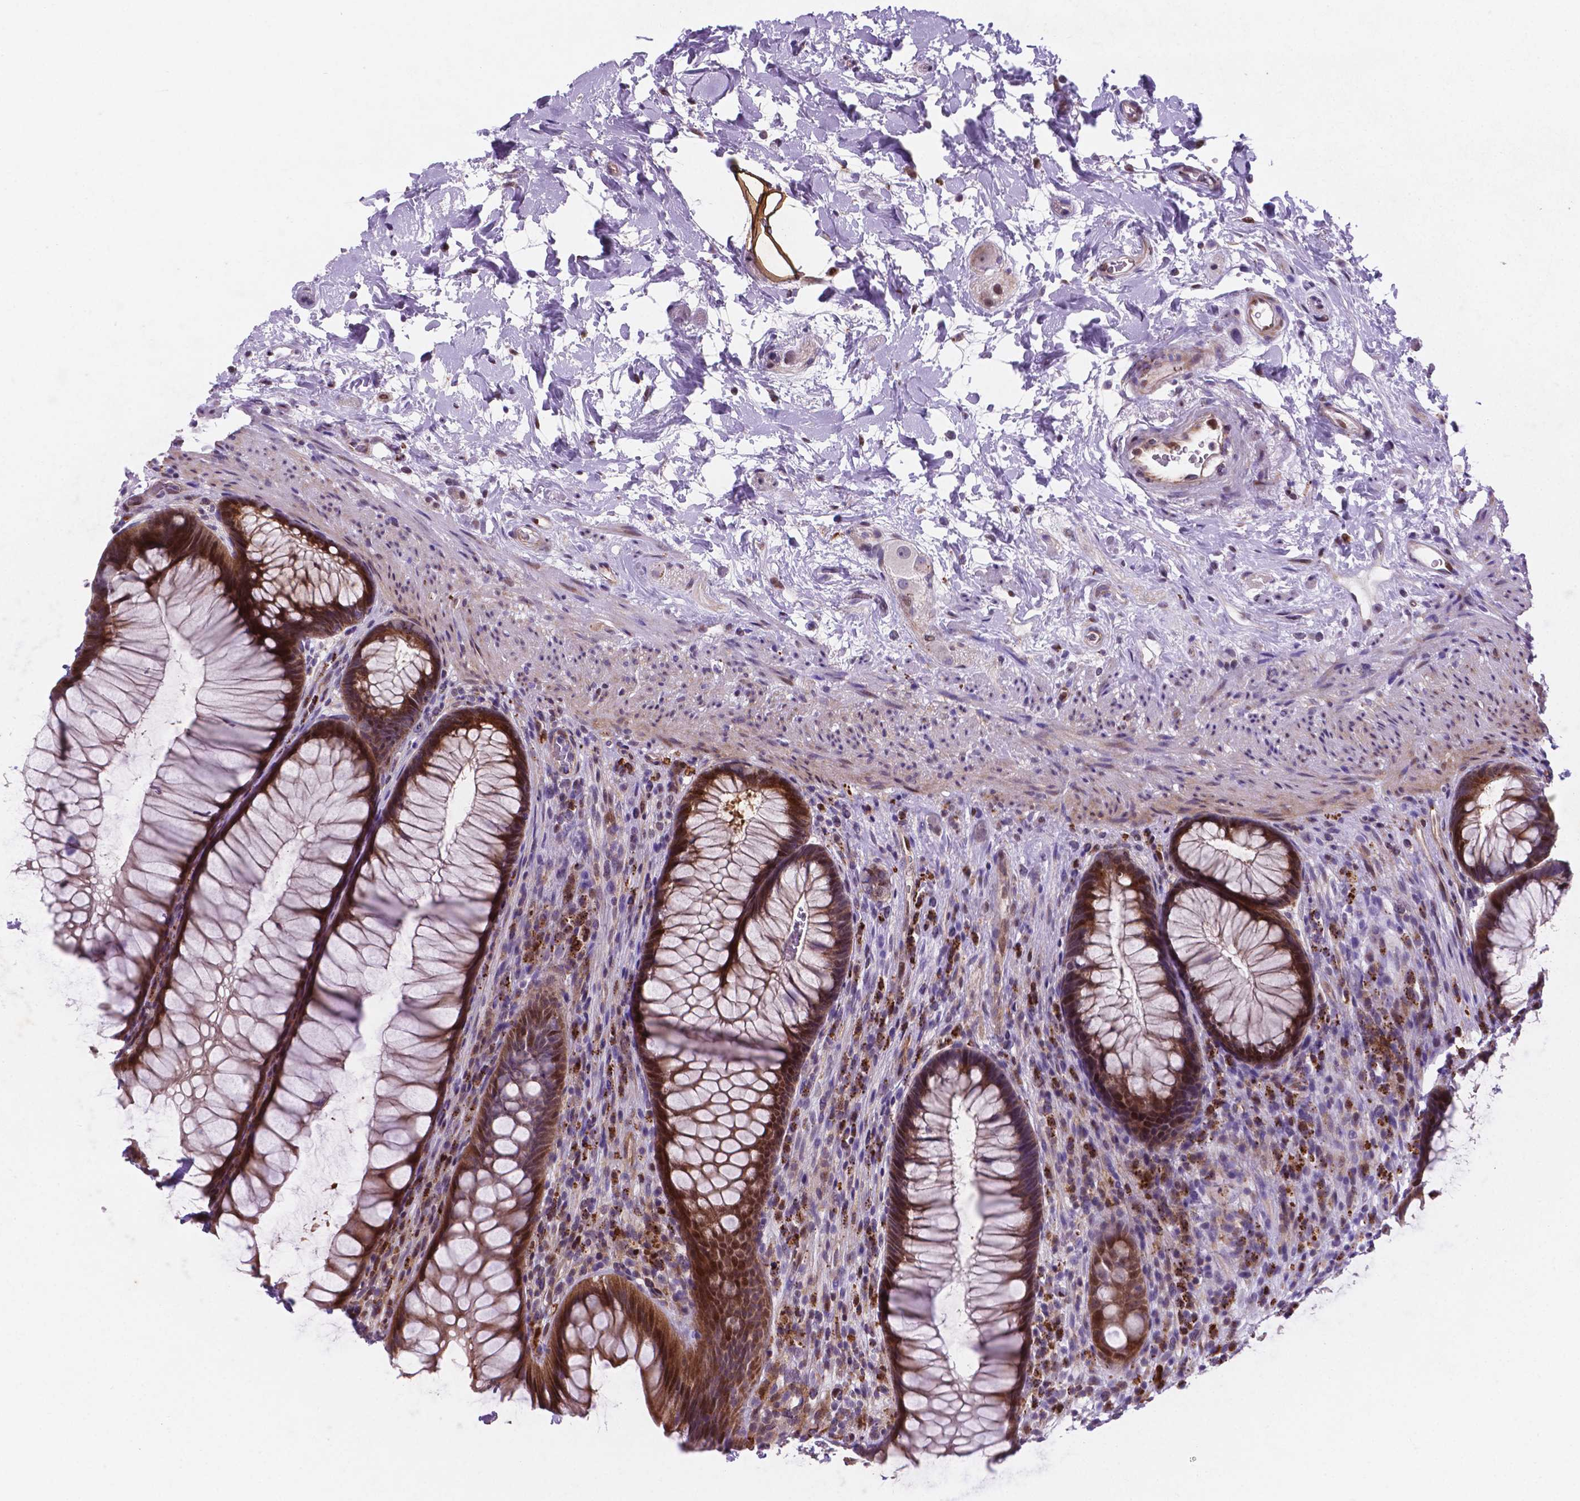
{"staining": {"intensity": "strong", "quantity": ">75%", "location": "cytoplasmic/membranous,nuclear"}, "tissue": "rectum", "cell_type": "Glandular cells", "image_type": "normal", "snomed": [{"axis": "morphology", "description": "Normal tissue, NOS"}, {"axis": "topography", "description": "Smooth muscle"}, {"axis": "topography", "description": "Rectum"}], "caption": "Immunohistochemical staining of unremarkable human rectum reveals strong cytoplasmic/membranous,nuclear protein expression in approximately >75% of glandular cells. The protein of interest is stained brown, and the nuclei are stained in blue (DAB (3,3'-diaminobenzidine) IHC with brightfield microscopy, high magnification).", "gene": "TM4SF20", "patient": {"sex": "male", "age": 53}}